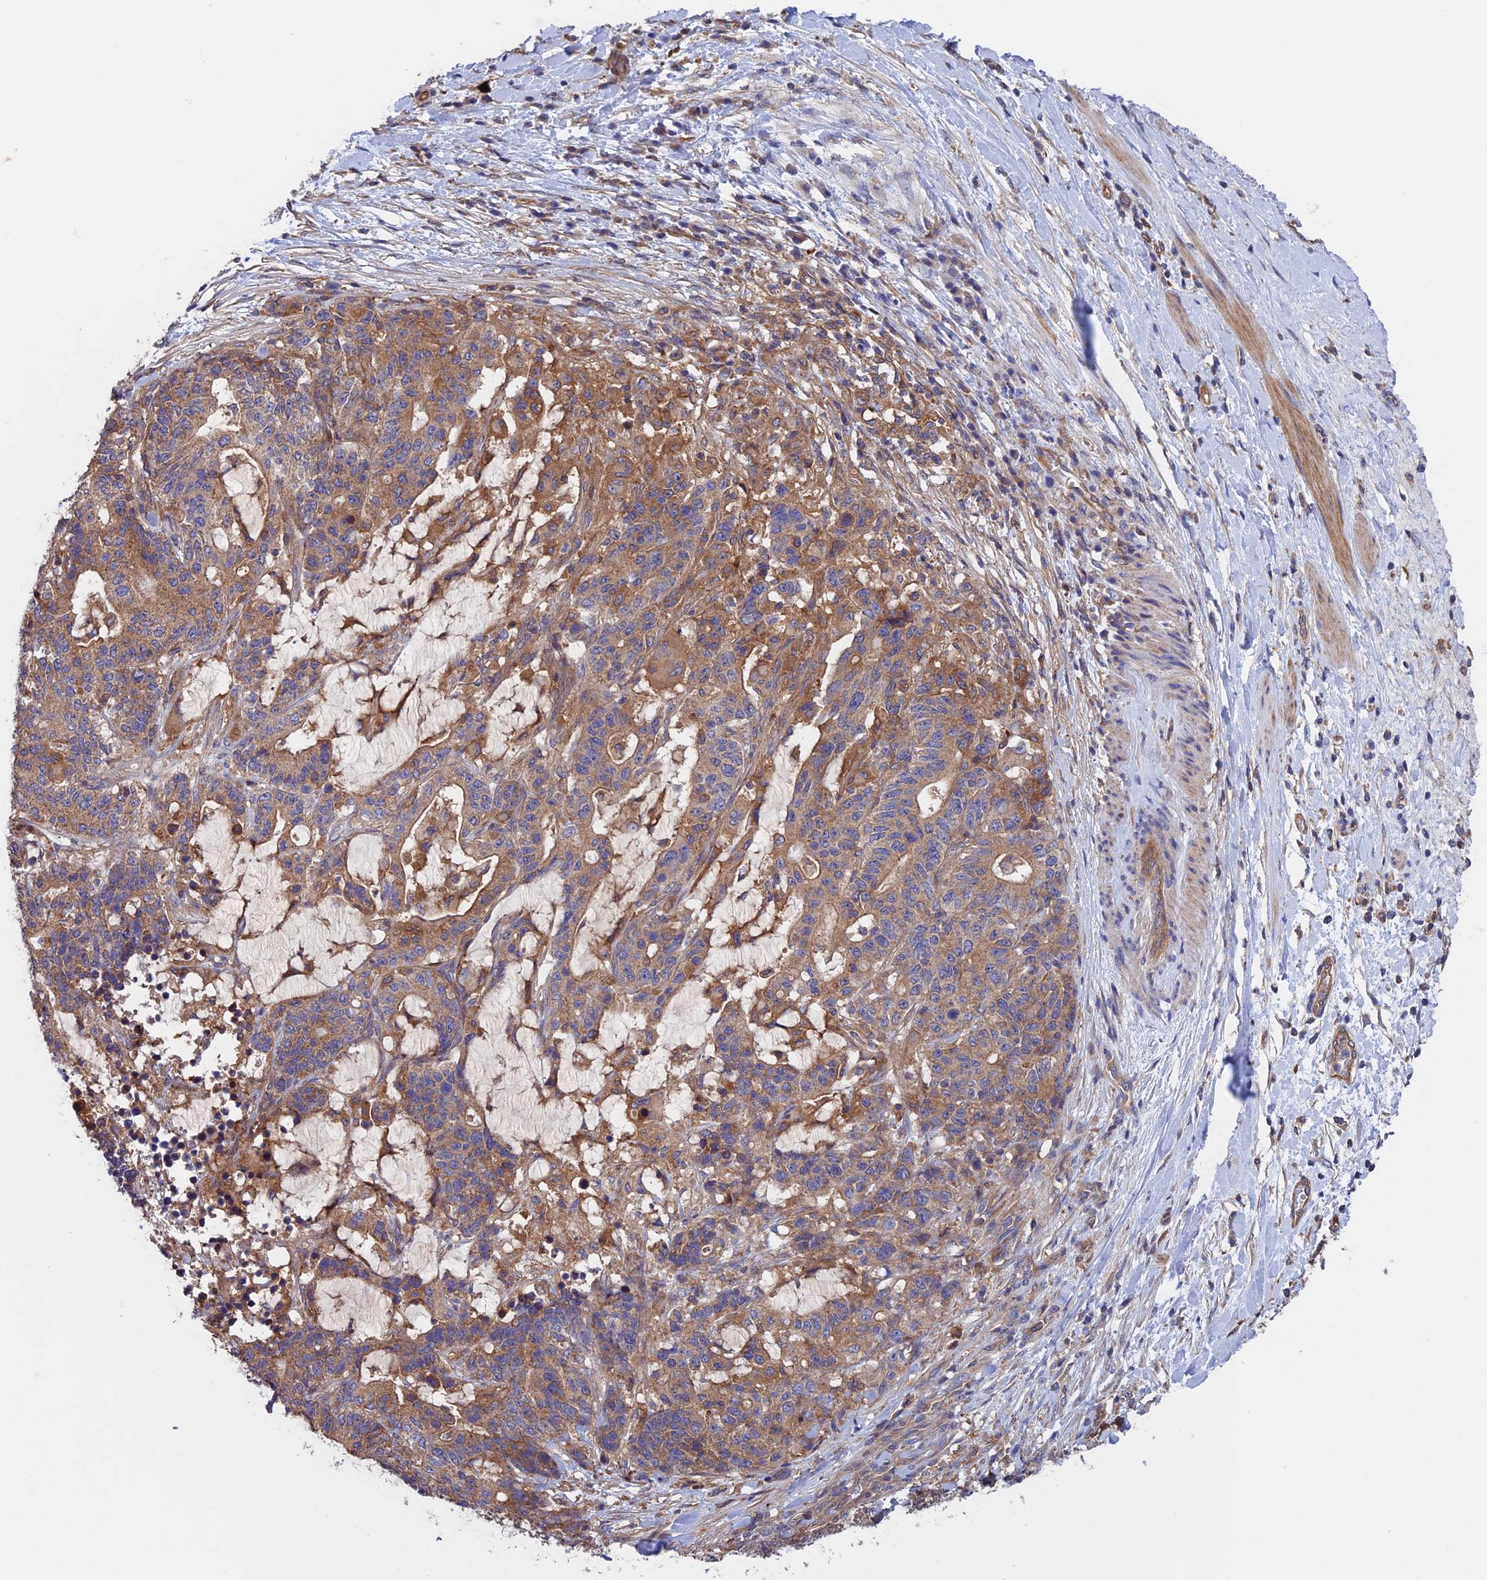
{"staining": {"intensity": "moderate", "quantity": ">75%", "location": "cytoplasmic/membranous"}, "tissue": "stomach cancer", "cell_type": "Tumor cells", "image_type": "cancer", "snomed": [{"axis": "morphology", "description": "Normal tissue, NOS"}, {"axis": "morphology", "description": "Adenocarcinoma, NOS"}, {"axis": "topography", "description": "Stomach"}], "caption": "The immunohistochemical stain highlights moderate cytoplasmic/membranous staining in tumor cells of stomach cancer tissue.", "gene": "NUDT16L1", "patient": {"sex": "female", "age": 64}}